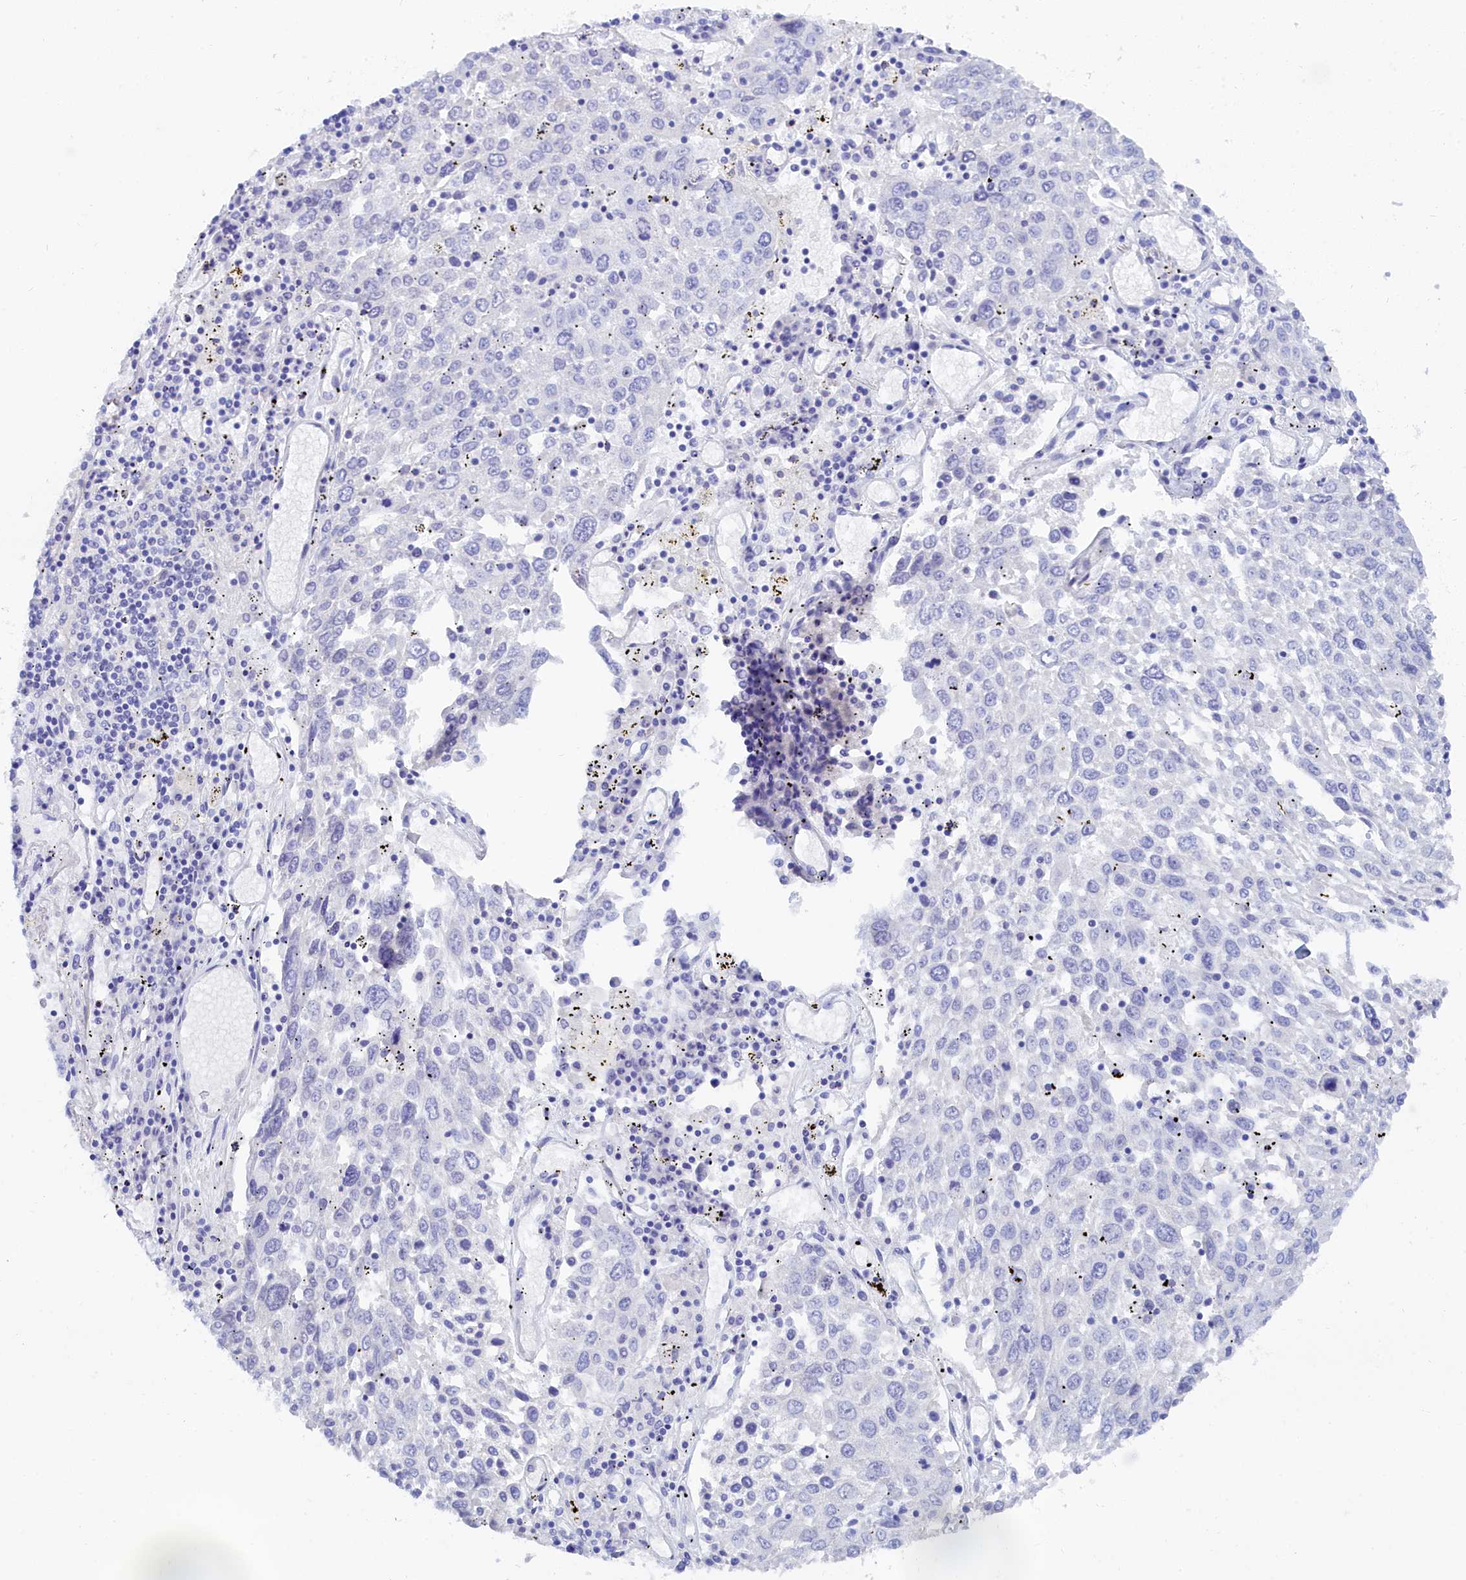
{"staining": {"intensity": "negative", "quantity": "none", "location": "none"}, "tissue": "lung cancer", "cell_type": "Tumor cells", "image_type": "cancer", "snomed": [{"axis": "morphology", "description": "Squamous cell carcinoma, NOS"}, {"axis": "topography", "description": "Lung"}], "caption": "IHC photomicrograph of human lung squamous cell carcinoma stained for a protein (brown), which displays no staining in tumor cells. The staining is performed using DAB (3,3'-diaminobenzidine) brown chromogen with nuclei counter-stained in using hematoxylin.", "gene": "TRIM10", "patient": {"sex": "male", "age": 65}}